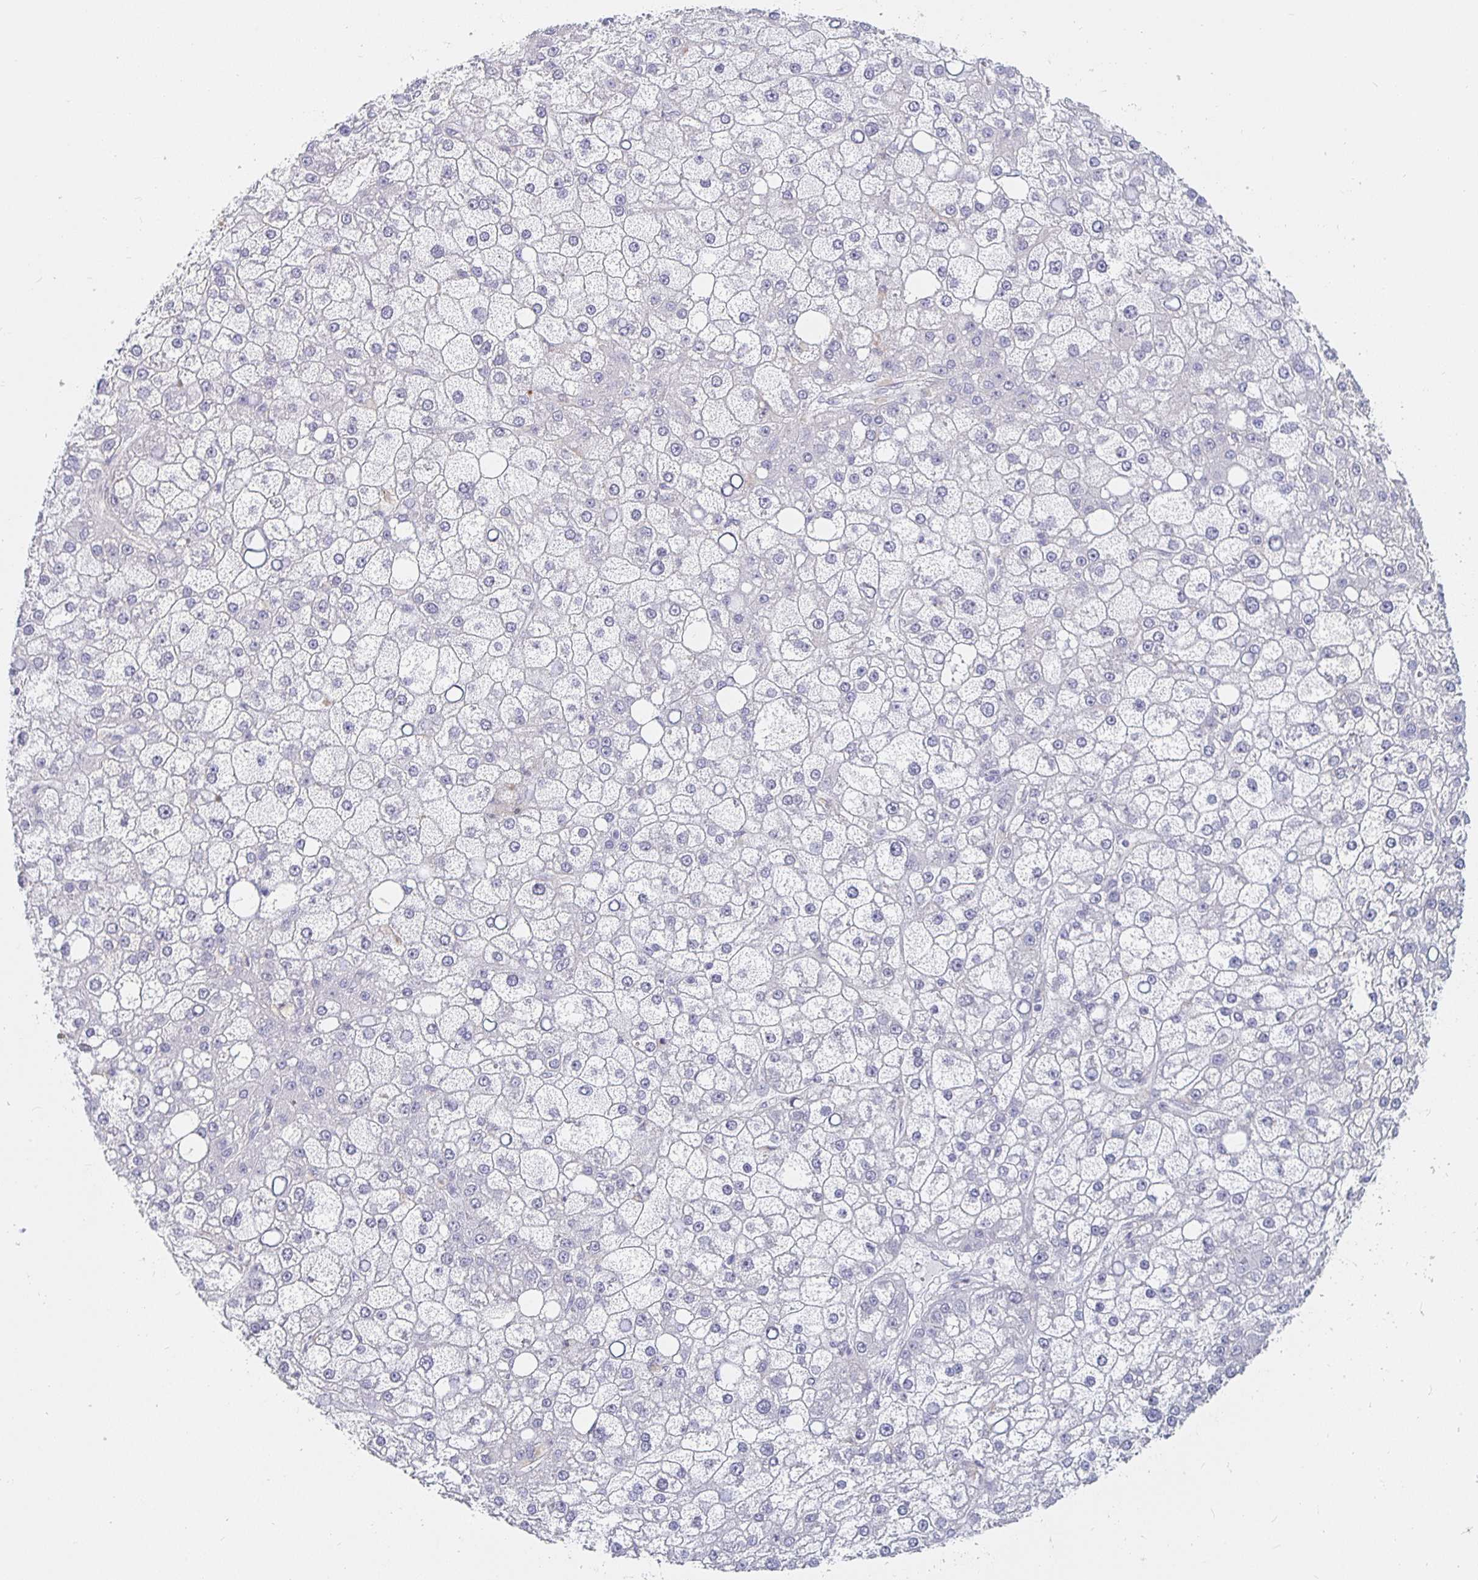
{"staining": {"intensity": "negative", "quantity": "none", "location": "none"}, "tissue": "liver cancer", "cell_type": "Tumor cells", "image_type": "cancer", "snomed": [{"axis": "morphology", "description": "Carcinoma, Hepatocellular, NOS"}, {"axis": "topography", "description": "Liver"}], "caption": "This is an IHC histopathology image of human liver cancer. There is no positivity in tumor cells.", "gene": "S100G", "patient": {"sex": "male", "age": 67}}